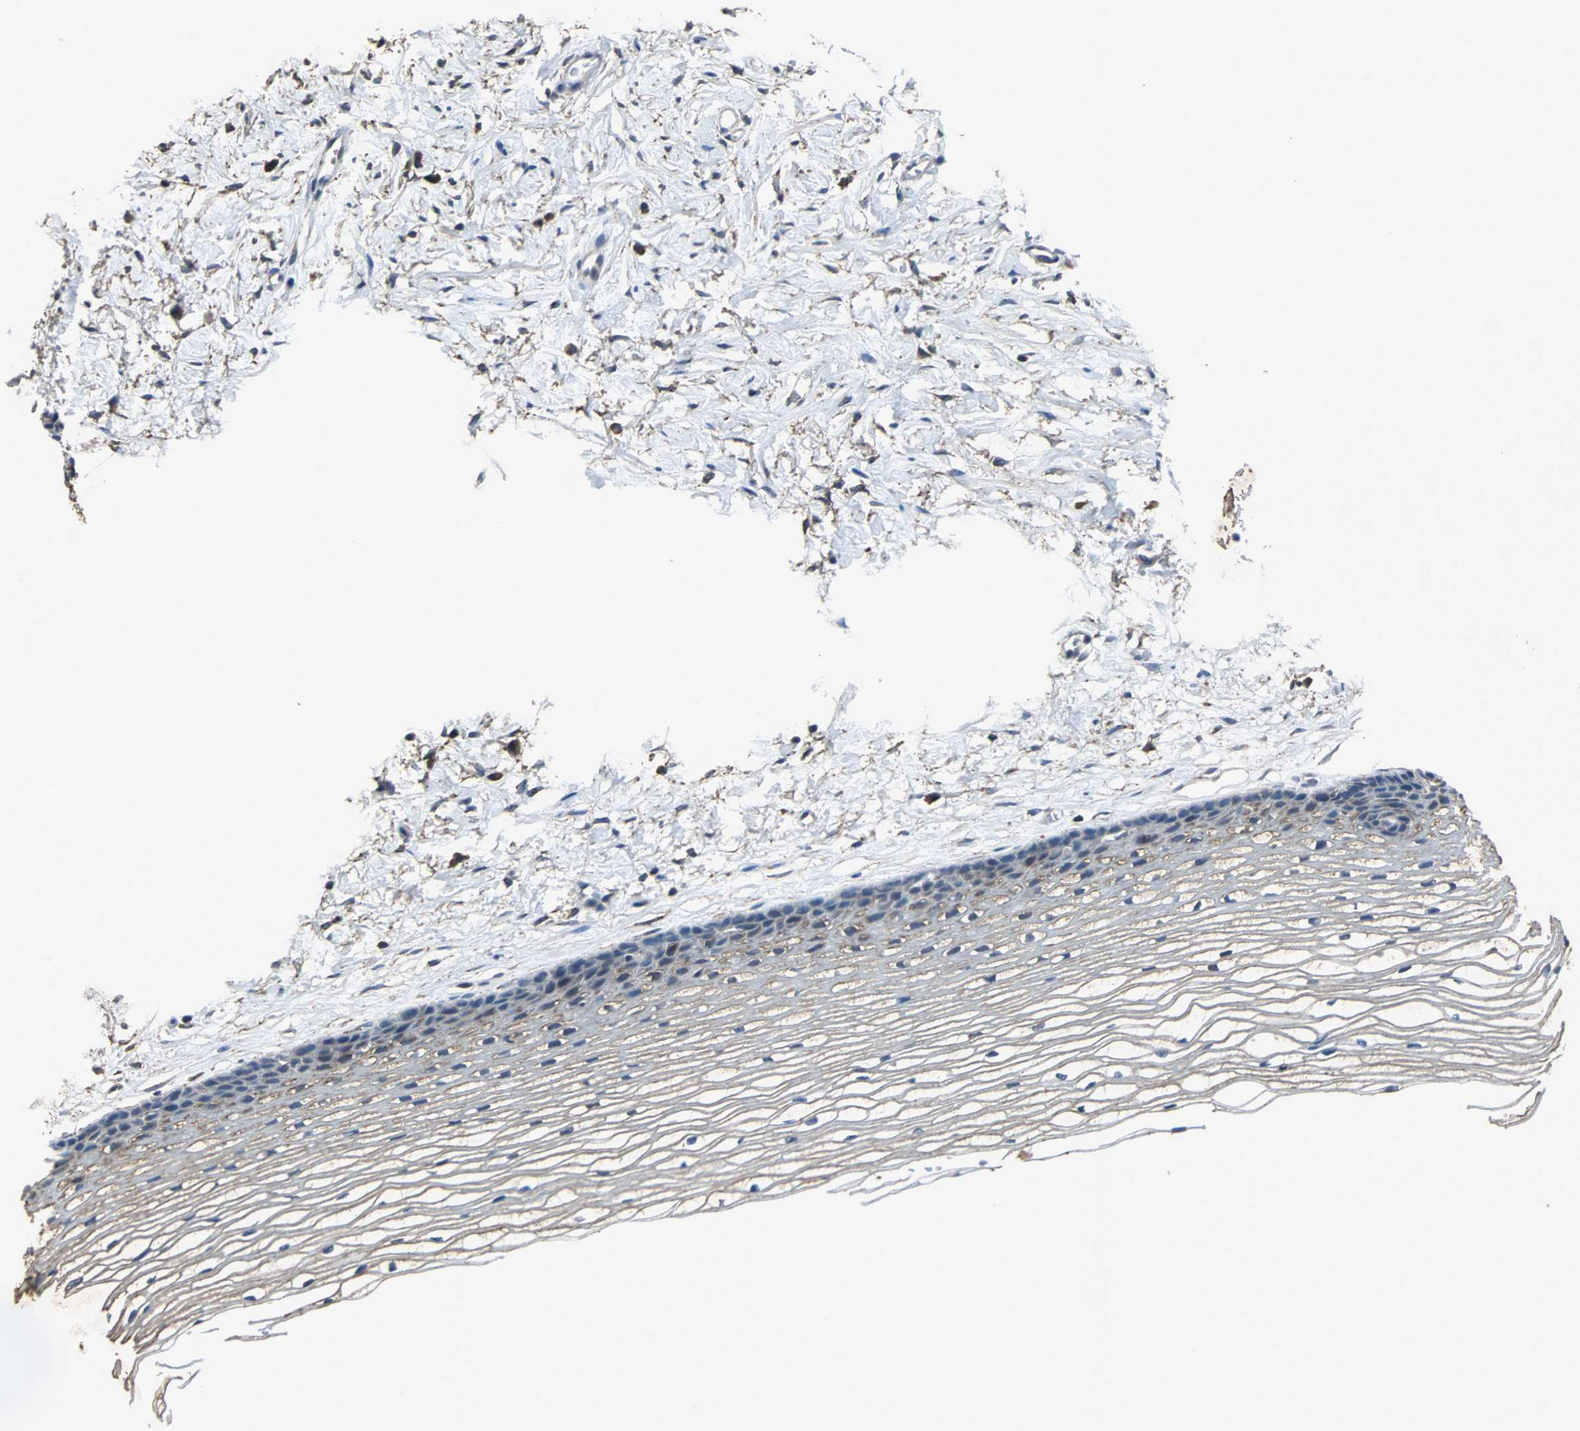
{"staining": {"intensity": "weak", "quantity": "<25%", "location": "cytoplasmic/membranous"}, "tissue": "cervix", "cell_type": "Glandular cells", "image_type": "normal", "snomed": [{"axis": "morphology", "description": "Normal tissue, NOS"}, {"axis": "topography", "description": "Cervix"}], "caption": "Glandular cells are negative for protein expression in normal human cervix. The staining was performed using DAB to visualize the protein expression in brown, while the nuclei were stained in blue with hematoxylin (Magnification: 20x).", "gene": "SOS1", "patient": {"sex": "female", "age": 77}}